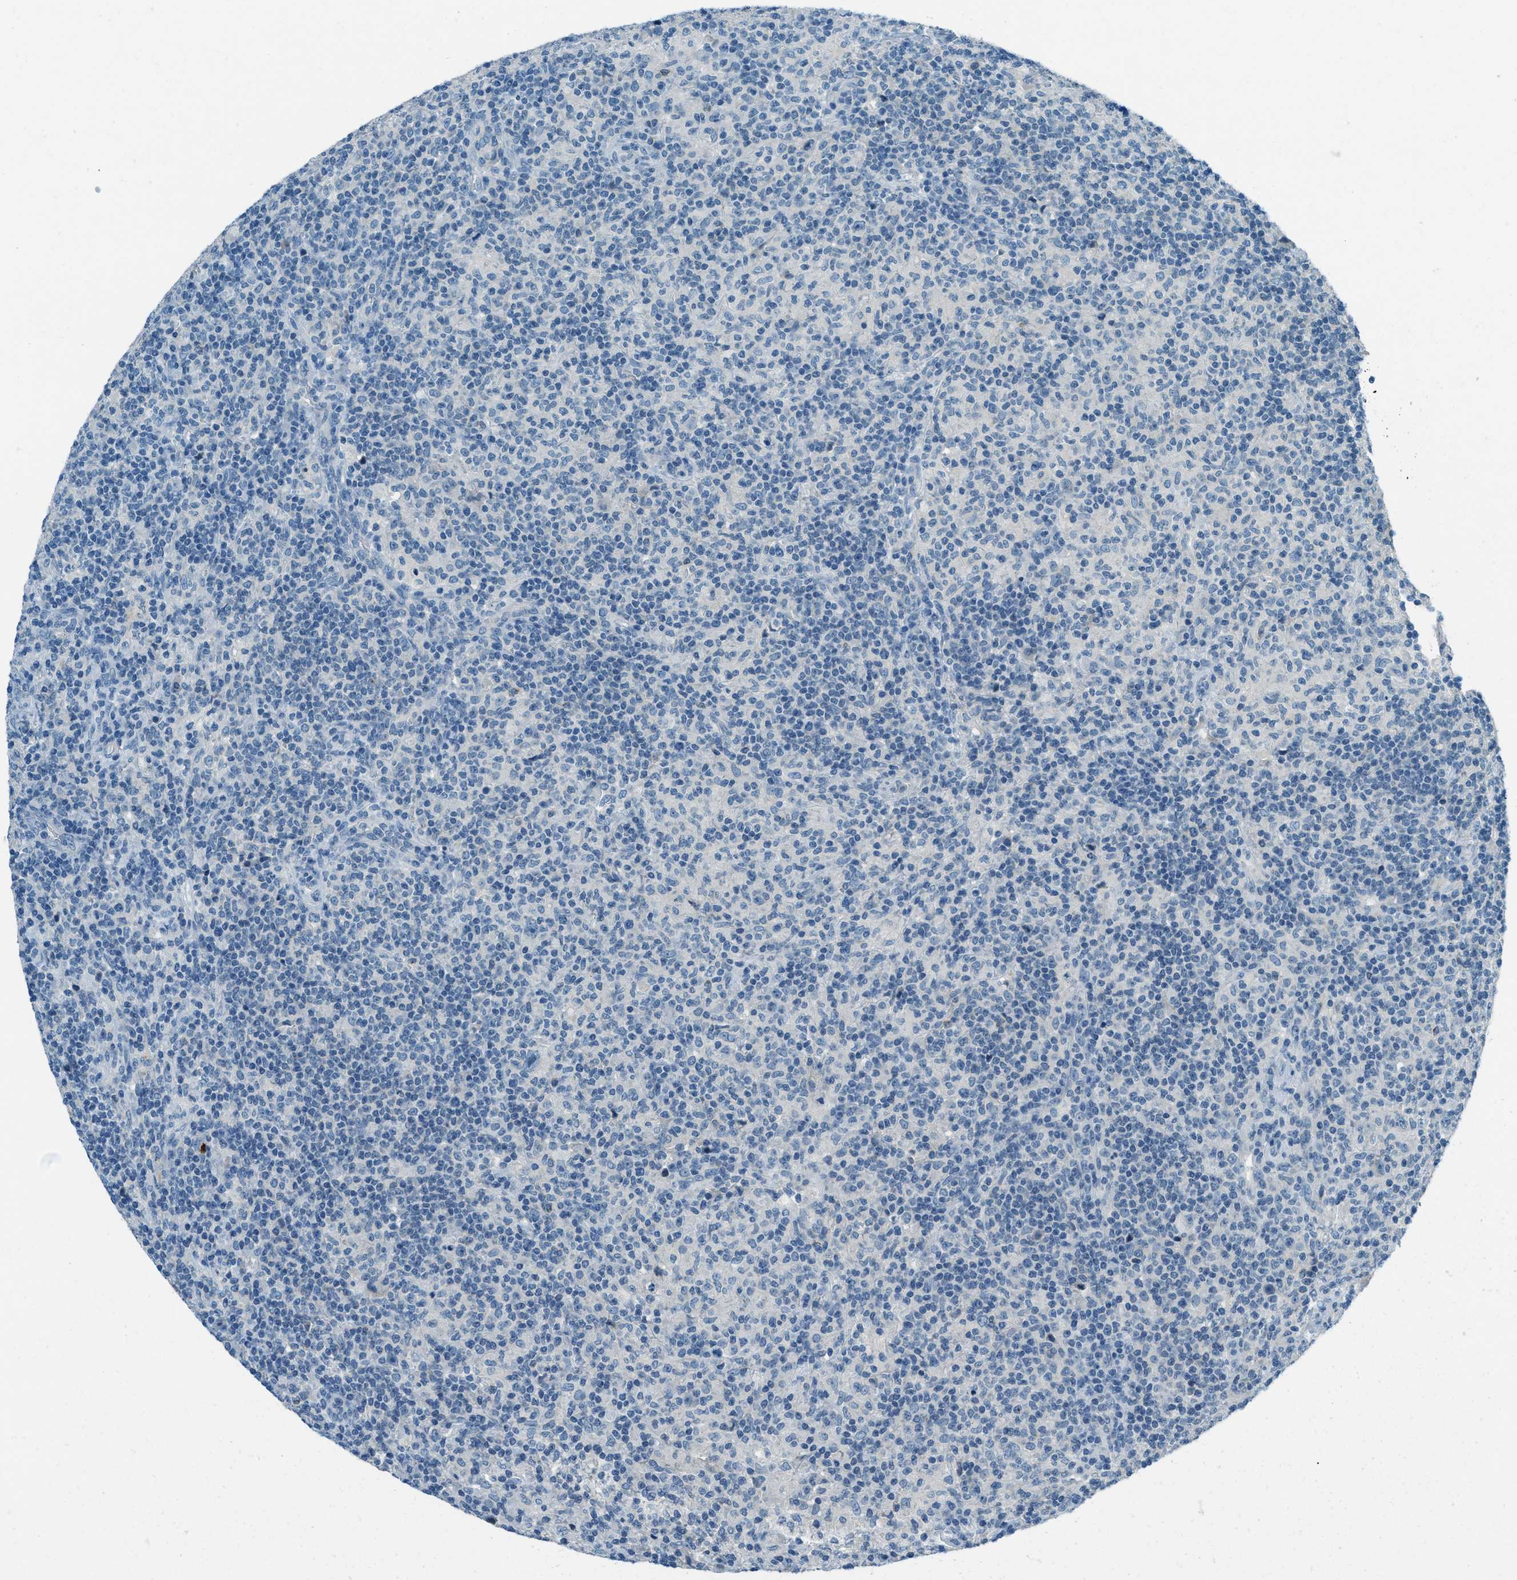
{"staining": {"intensity": "negative", "quantity": "none", "location": "none"}, "tissue": "lymphoma", "cell_type": "Tumor cells", "image_type": "cancer", "snomed": [{"axis": "morphology", "description": "Hodgkin's disease, NOS"}, {"axis": "topography", "description": "Lymph node"}], "caption": "Immunohistochemistry (IHC) histopathology image of neoplastic tissue: lymphoma stained with DAB reveals no significant protein staining in tumor cells. (DAB (3,3'-diaminobenzidine) immunohistochemistry with hematoxylin counter stain).", "gene": "MSLN", "patient": {"sex": "male", "age": 70}}